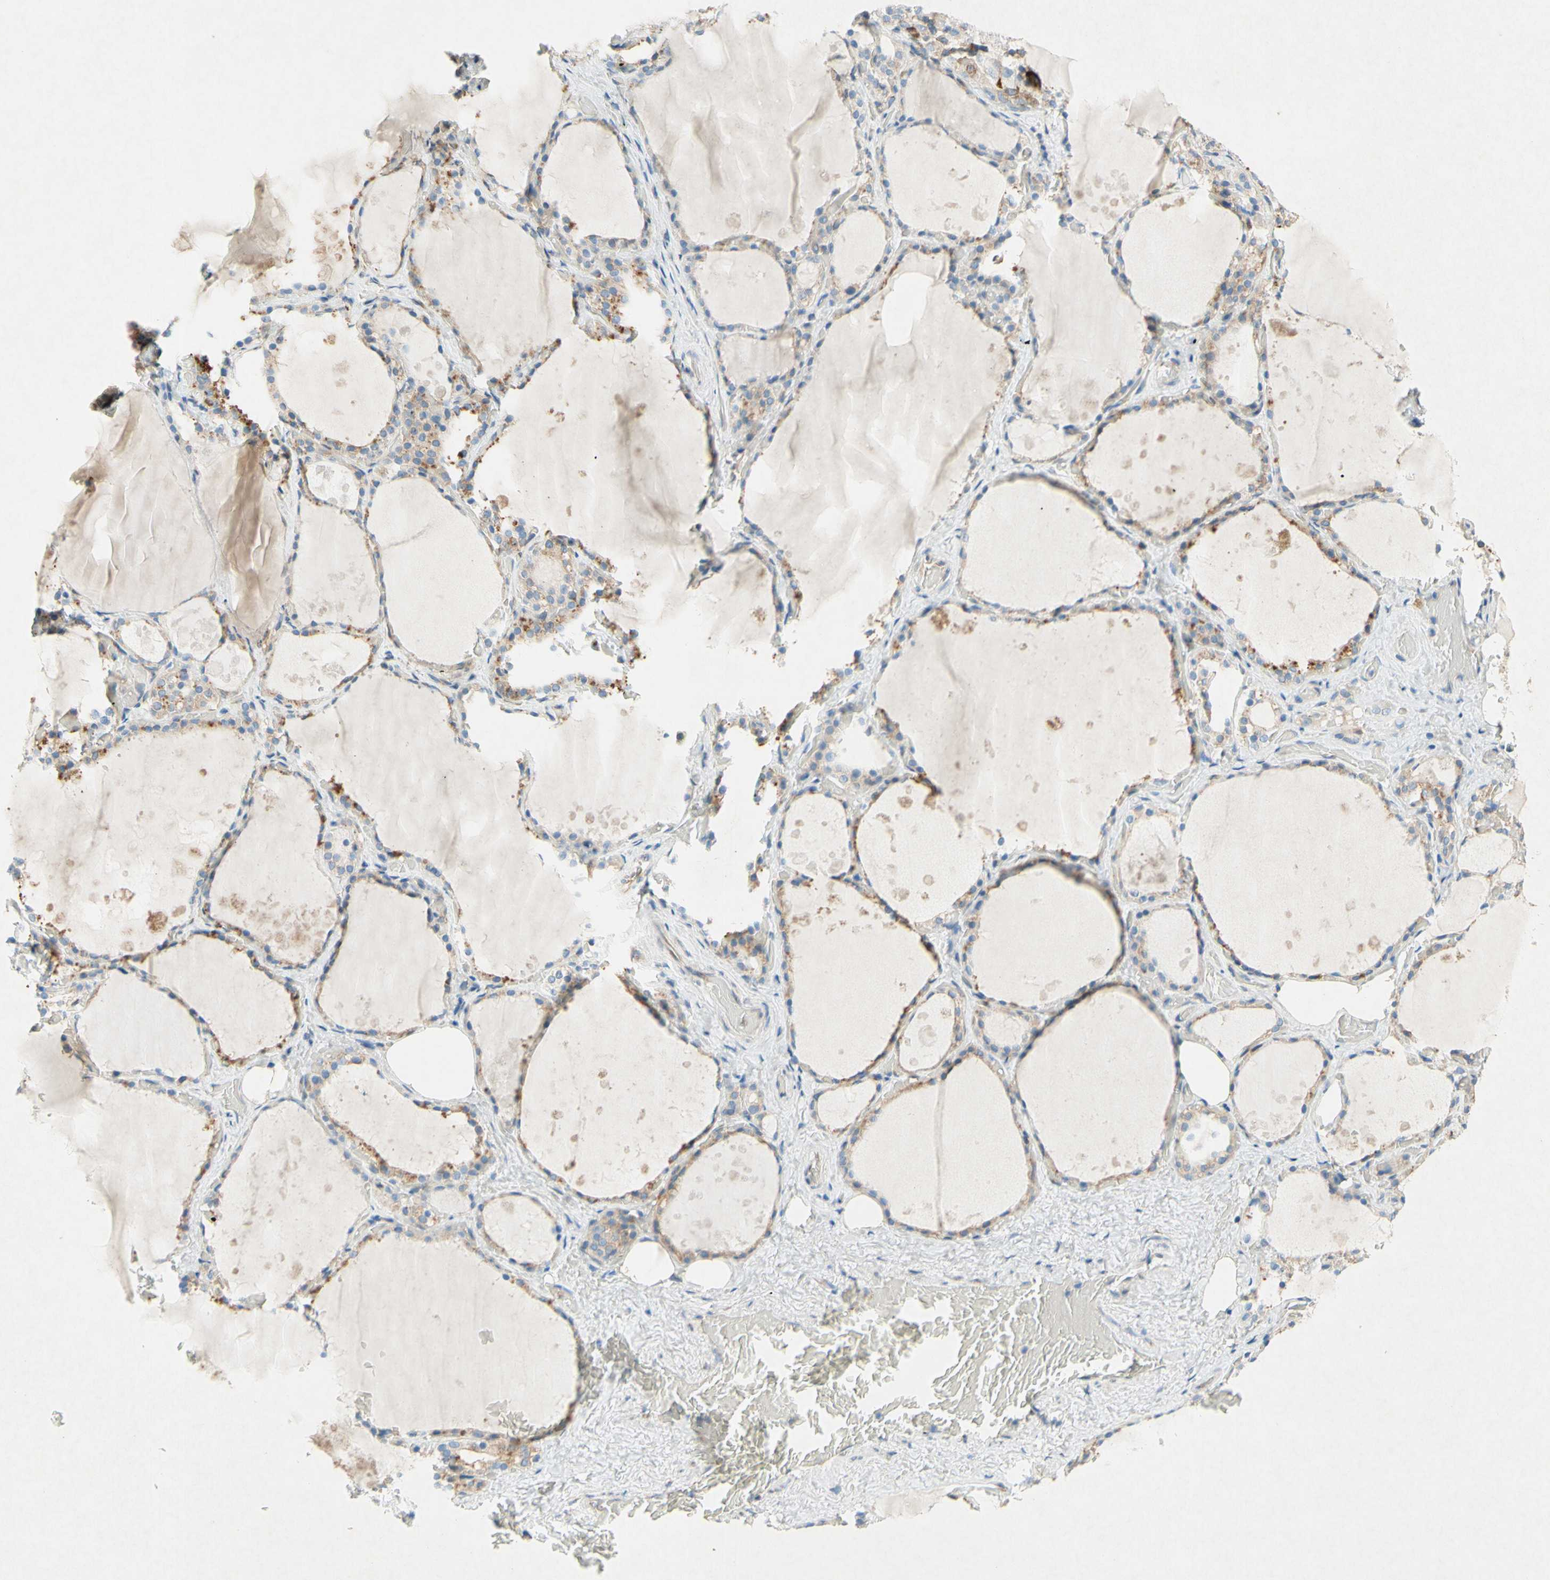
{"staining": {"intensity": "moderate", "quantity": "25%-75%", "location": "cytoplasmic/membranous"}, "tissue": "thyroid gland", "cell_type": "Glandular cells", "image_type": "normal", "snomed": [{"axis": "morphology", "description": "Normal tissue, NOS"}, {"axis": "topography", "description": "Thyroid gland"}], "caption": "Immunohistochemical staining of unremarkable thyroid gland exhibits moderate cytoplasmic/membranous protein expression in approximately 25%-75% of glandular cells. Nuclei are stained in blue.", "gene": "PABPC1", "patient": {"sex": "male", "age": 61}}